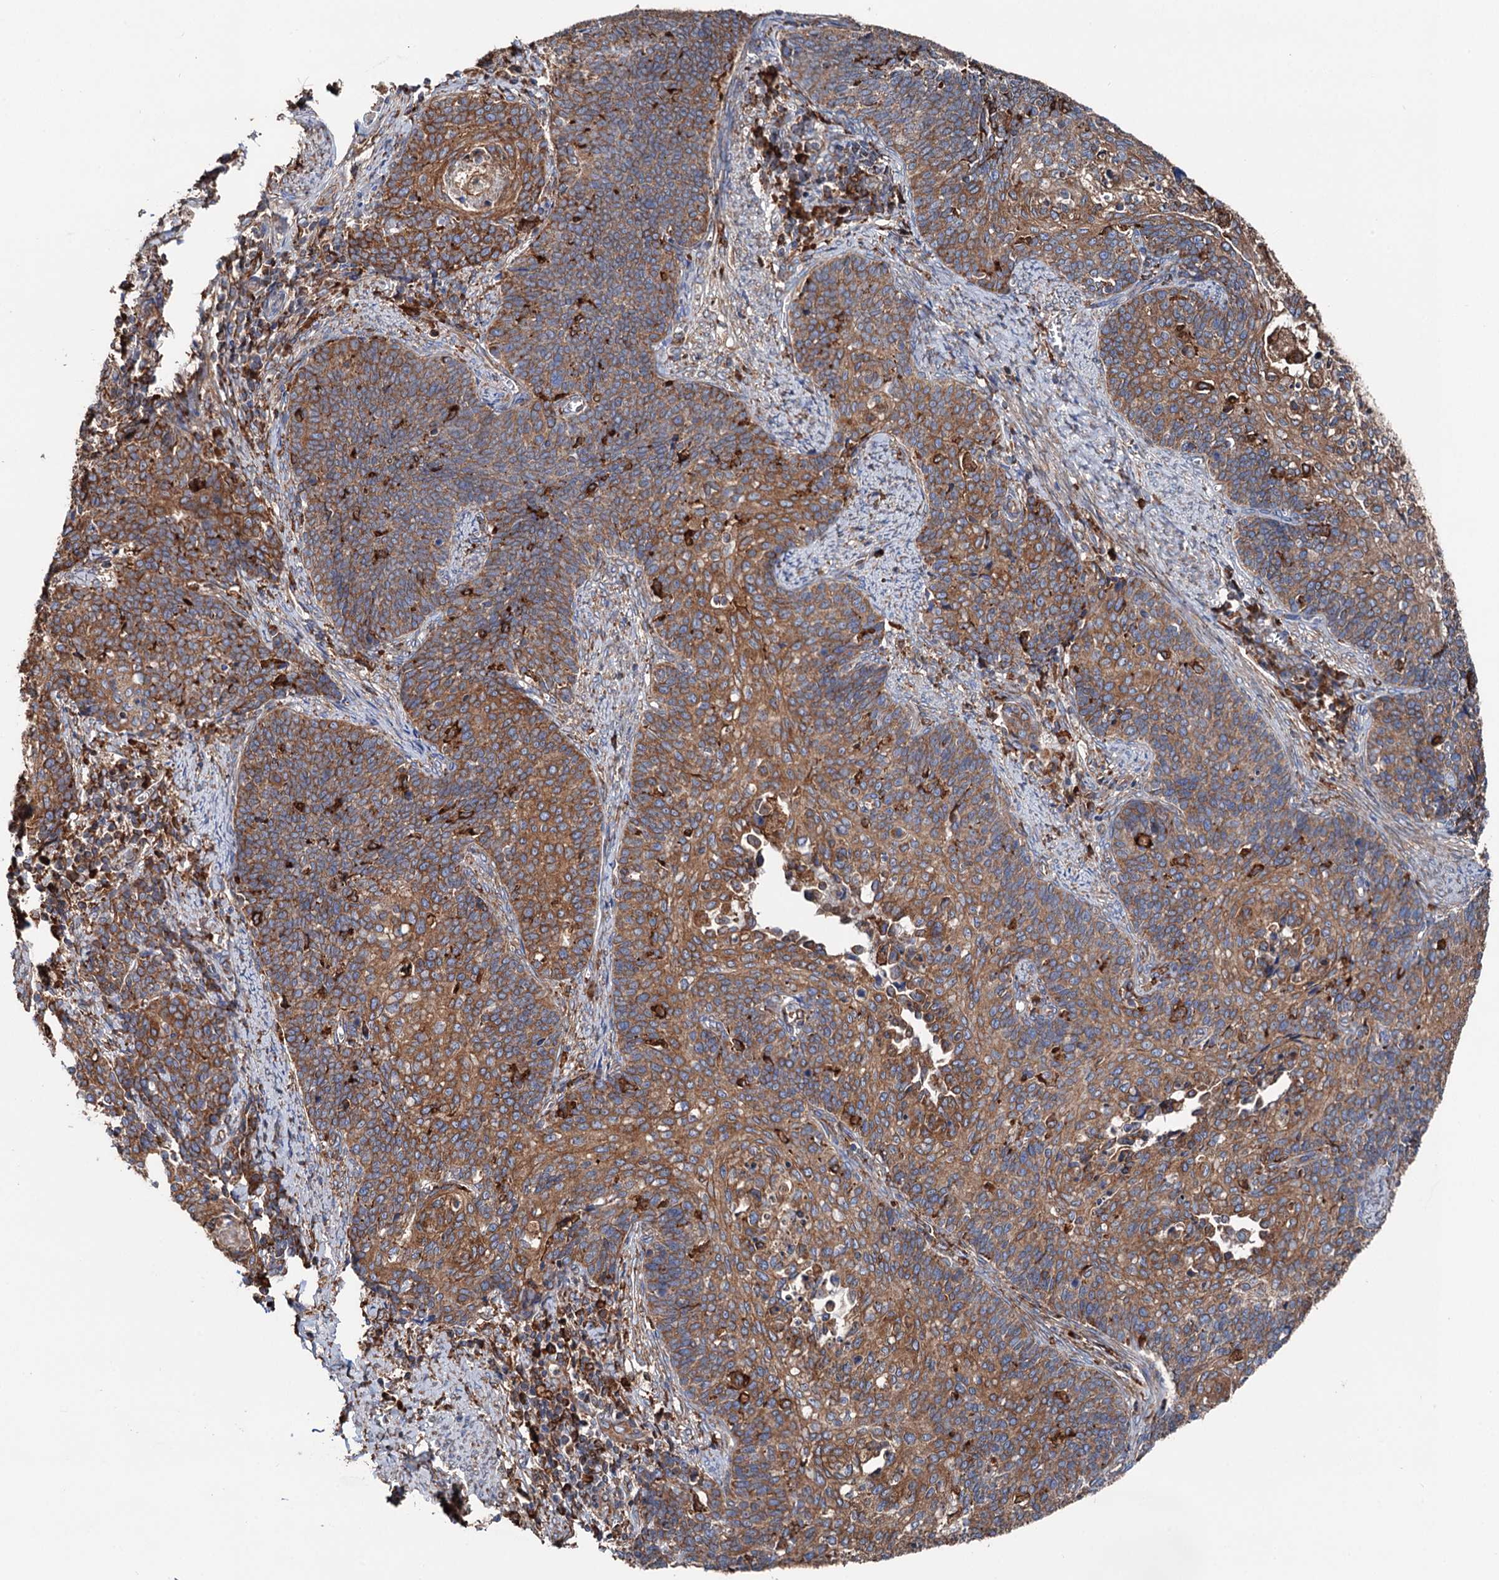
{"staining": {"intensity": "strong", "quantity": "25%-75%", "location": "cytoplasmic/membranous"}, "tissue": "cervical cancer", "cell_type": "Tumor cells", "image_type": "cancer", "snomed": [{"axis": "morphology", "description": "Squamous cell carcinoma, NOS"}, {"axis": "topography", "description": "Cervix"}], "caption": "Approximately 25%-75% of tumor cells in human cervical cancer reveal strong cytoplasmic/membranous protein expression as visualized by brown immunohistochemical staining.", "gene": "ERP29", "patient": {"sex": "female", "age": 39}}